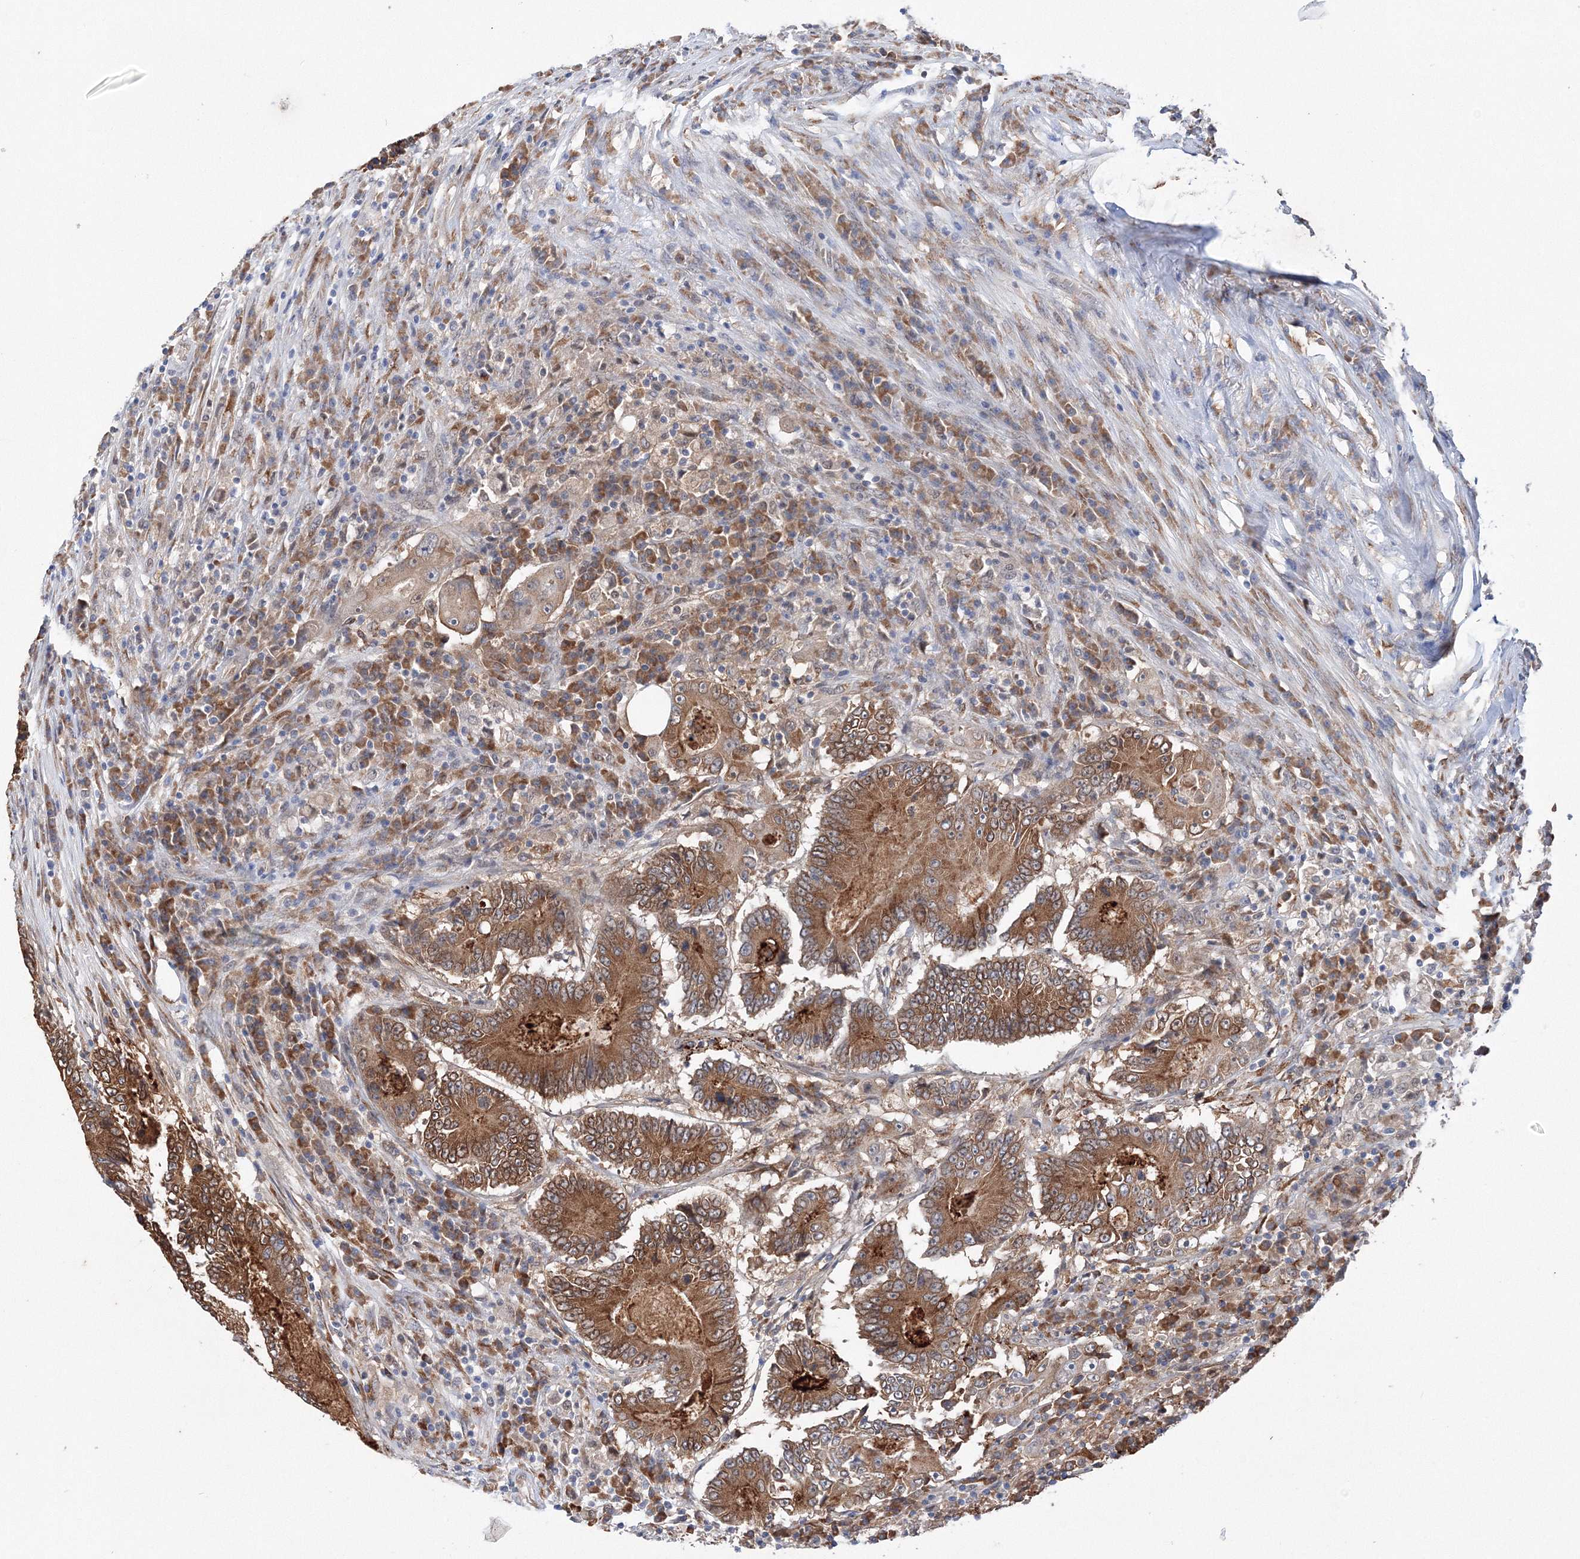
{"staining": {"intensity": "moderate", "quantity": ">75%", "location": "cytoplasmic/membranous"}, "tissue": "colorectal cancer", "cell_type": "Tumor cells", "image_type": "cancer", "snomed": [{"axis": "morphology", "description": "Adenocarcinoma, NOS"}, {"axis": "topography", "description": "Colon"}], "caption": "Moderate cytoplasmic/membranous protein positivity is present in approximately >75% of tumor cells in adenocarcinoma (colorectal). The protein is shown in brown color, while the nuclei are stained blue.", "gene": "DIS3L2", "patient": {"sex": "male", "age": 83}}